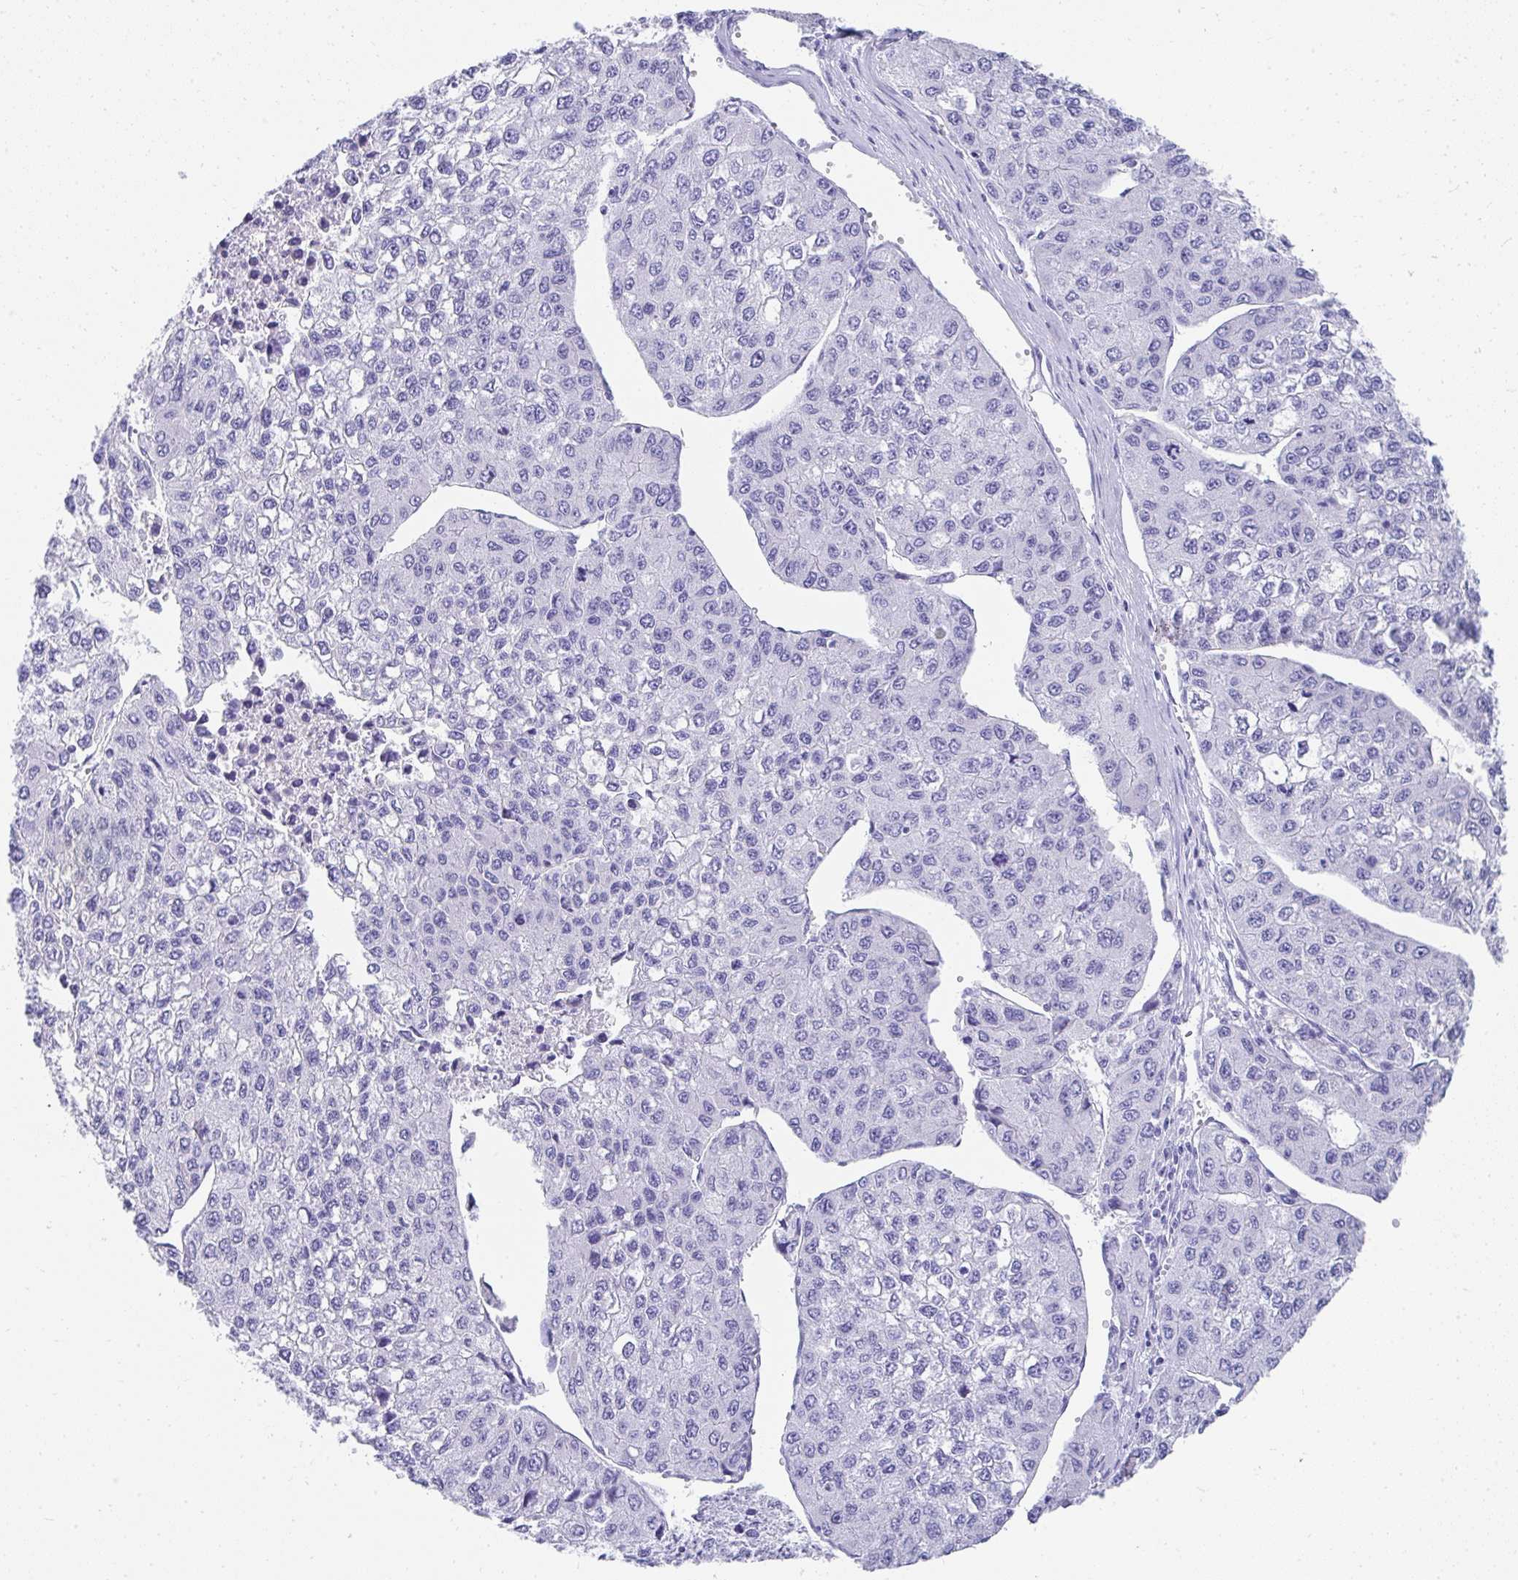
{"staining": {"intensity": "negative", "quantity": "none", "location": "none"}, "tissue": "liver cancer", "cell_type": "Tumor cells", "image_type": "cancer", "snomed": [{"axis": "morphology", "description": "Carcinoma, Hepatocellular, NOS"}, {"axis": "topography", "description": "Liver"}], "caption": "A histopathology image of hepatocellular carcinoma (liver) stained for a protein reveals no brown staining in tumor cells. The staining is performed using DAB brown chromogen with nuclei counter-stained in using hematoxylin.", "gene": "TNNT1", "patient": {"sex": "female", "age": 66}}